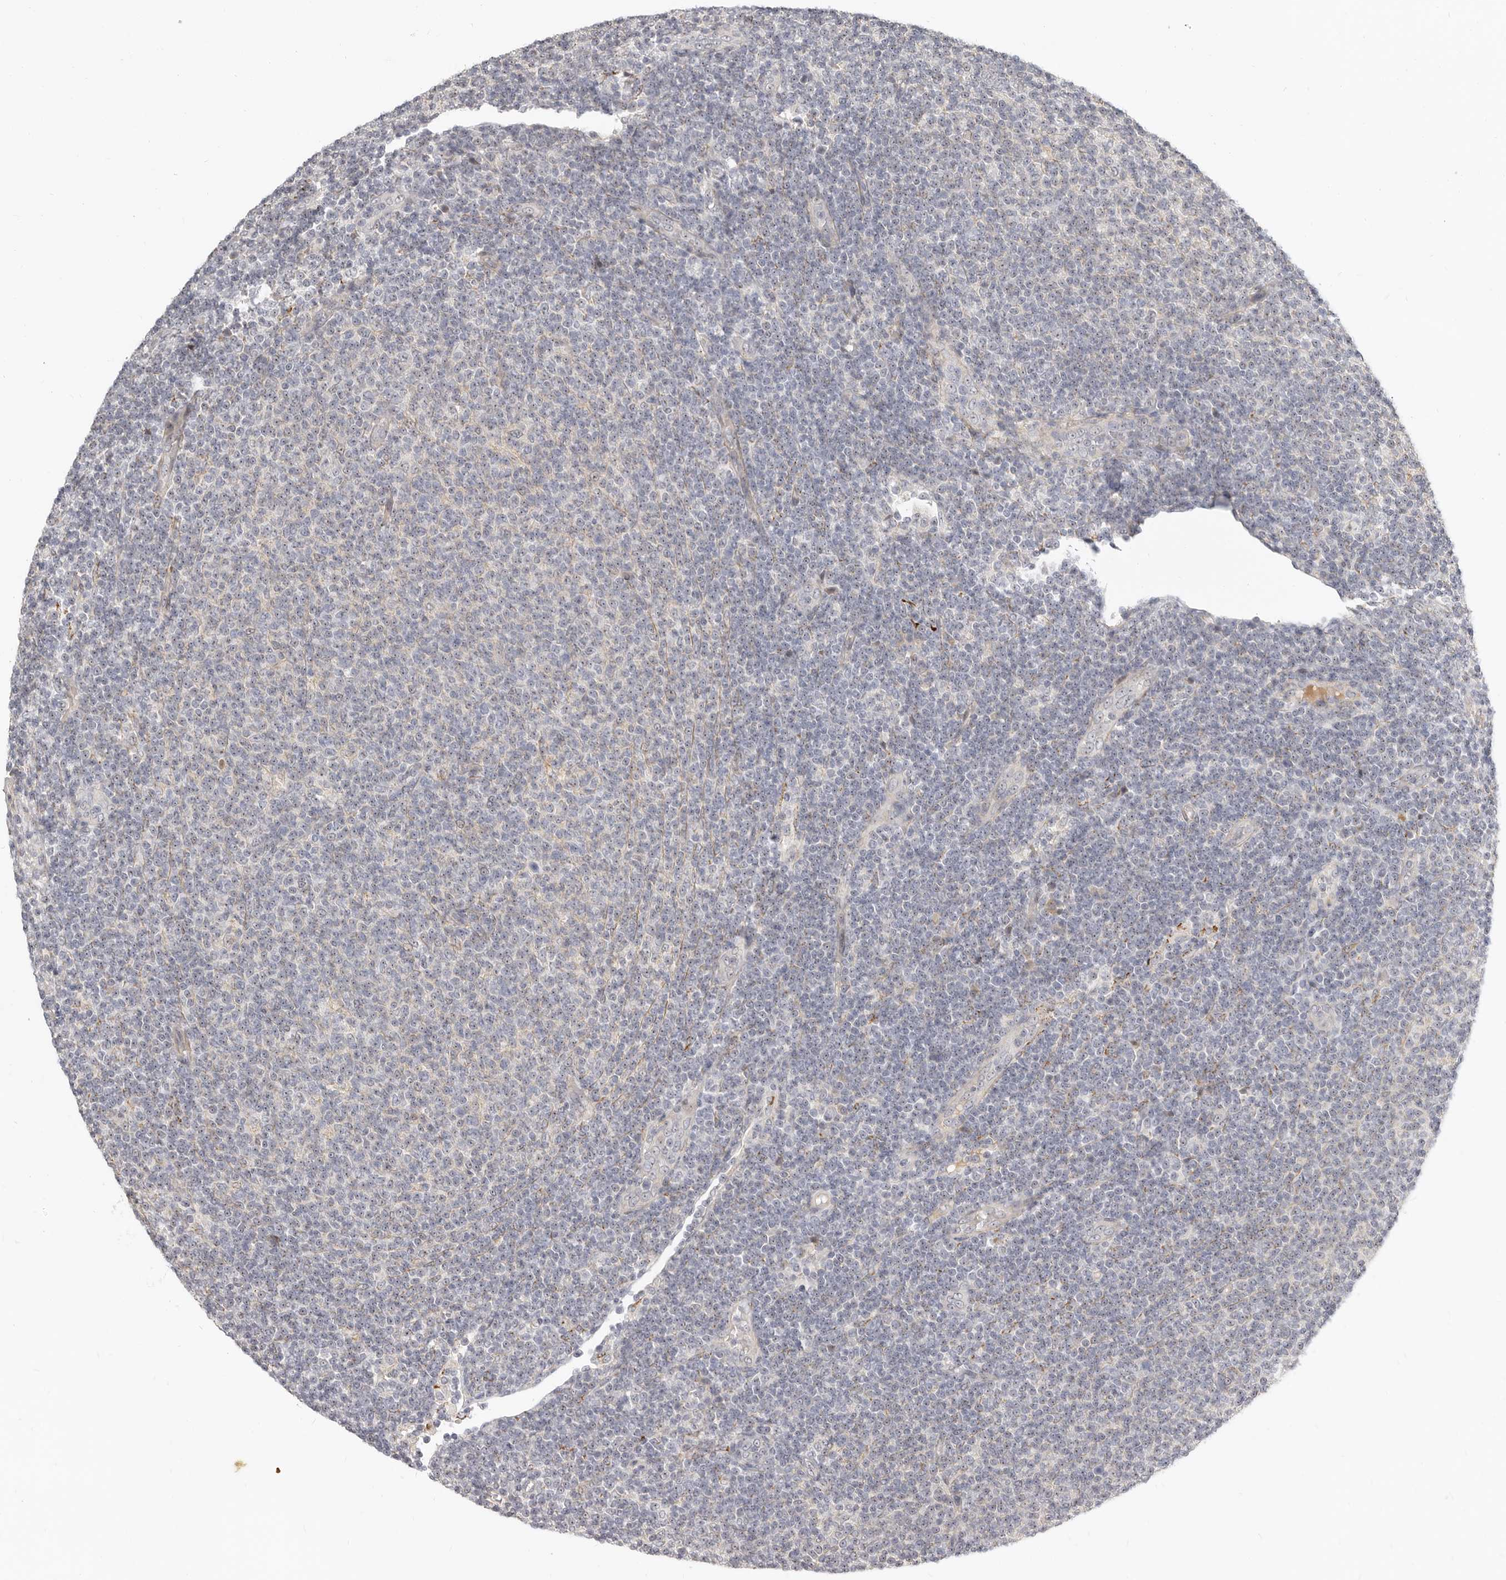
{"staining": {"intensity": "negative", "quantity": "none", "location": "none"}, "tissue": "lymphoma", "cell_type": "Tumor cells", "image_type": "cancer", "snomed": [{"axis": "morphology", "description": "Malignant lymphoma, non-Hodgkin's type, Low grade"}, {"axis": "topography", "description": "Lymph node"}], "caption": "Immunohistochemistry image of lymphoma stained for a protein (brown), which exhibits no staining in tumor cells.", "gene": "MICALL2", "patient": {"sex": "male", "age": 66}}